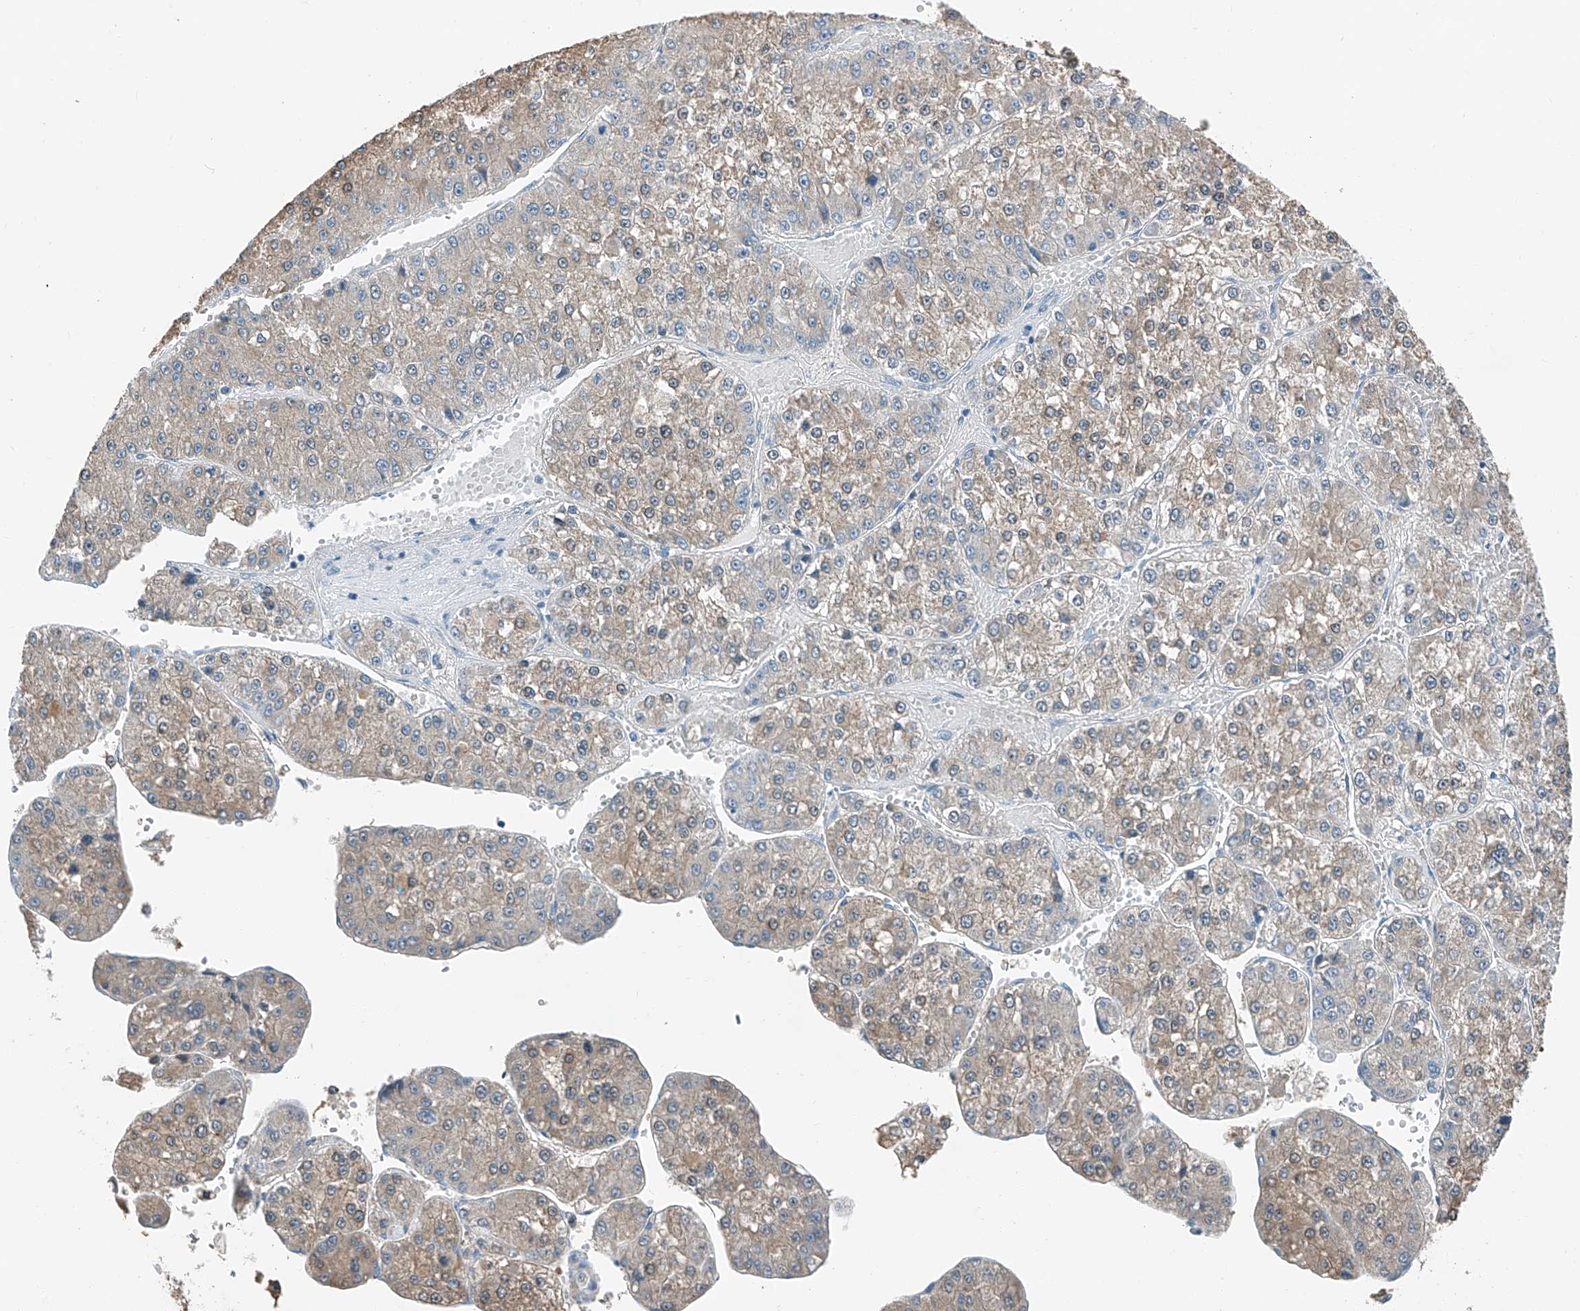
{"staining": {"intensity": "weak", "quantity": ">75%", "location": "cytoplasmic/membranous"}, "tissue": "liver cancer", "cell_type": "Tumor cells", "image_type": "cancer", "snomed": [{"axis": "morphology", "description": "Carcinoma, Hepatocellular, NOS"}, {"axis": "topography", "description": "Liver"}], "caption": "Immunohistochemical staining of liver hepatocellular carcinoma shows low levels of weak cytoplasmic/membranous protein expression in approximately >75% of tumor cells.", "gene": "MDGA1", "patient": {"sex": "female", "age": 73}}